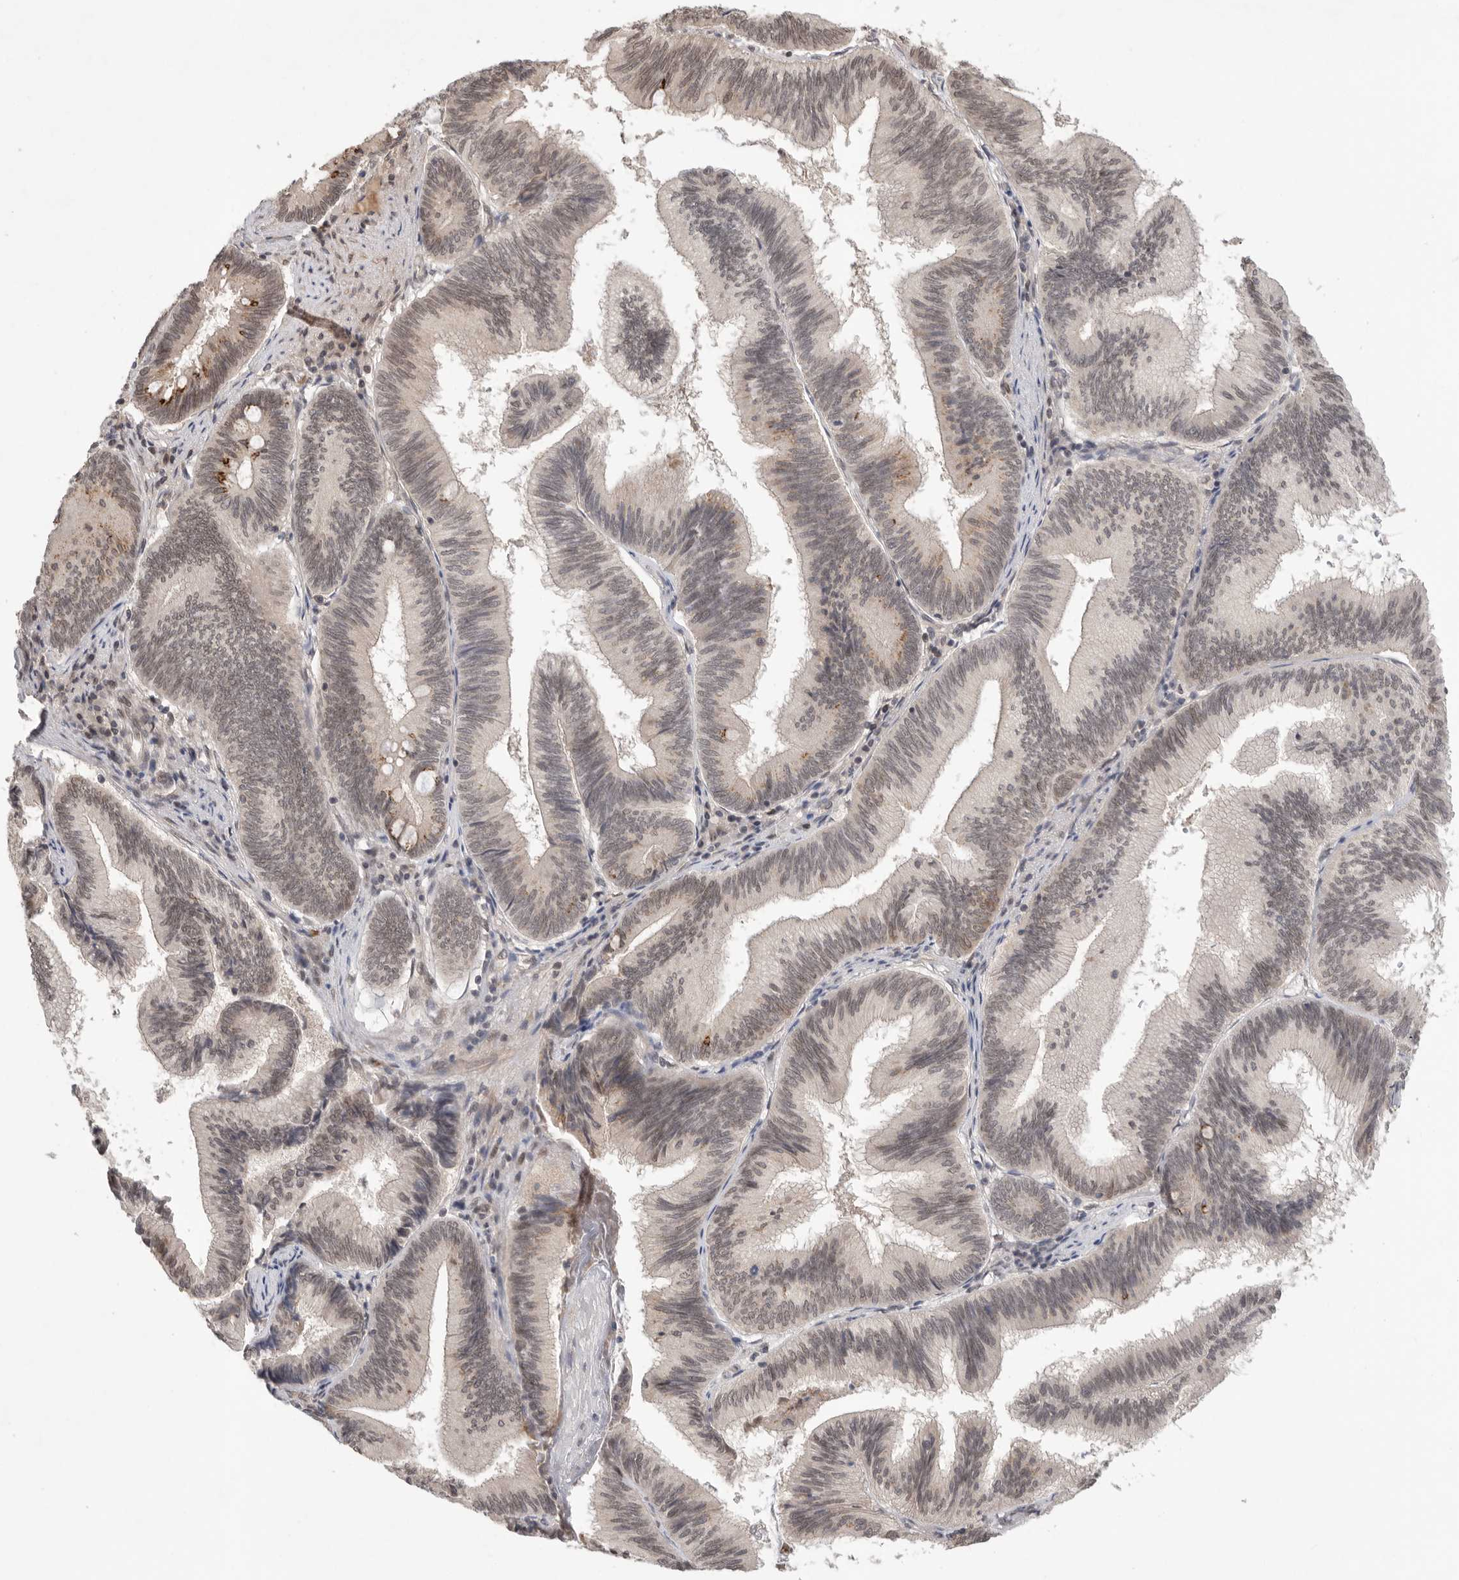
{"staining": {"intensity": "moderate", "quantity": "25%-75%", "location": "cytoplasmic/membranous"}, "tissue": "pancreatic cancer", "cell_type": "Tumor cells", "image_type": "cancer", "snomed": [{"axis": "morphology", "description": "Adenocarcinoma, NOS"}, {"axis": "topography", "description": "Pancreas"}], "caption": "Immunohistochemical staining of pancreatic cancer demonstrates medium levels of moderate cytoplasmic/membranous protein staining in approximately 25%-75% of tumor cells.", "gene": "LEMD3", "patient": {"sex": "male", "age": 82}}